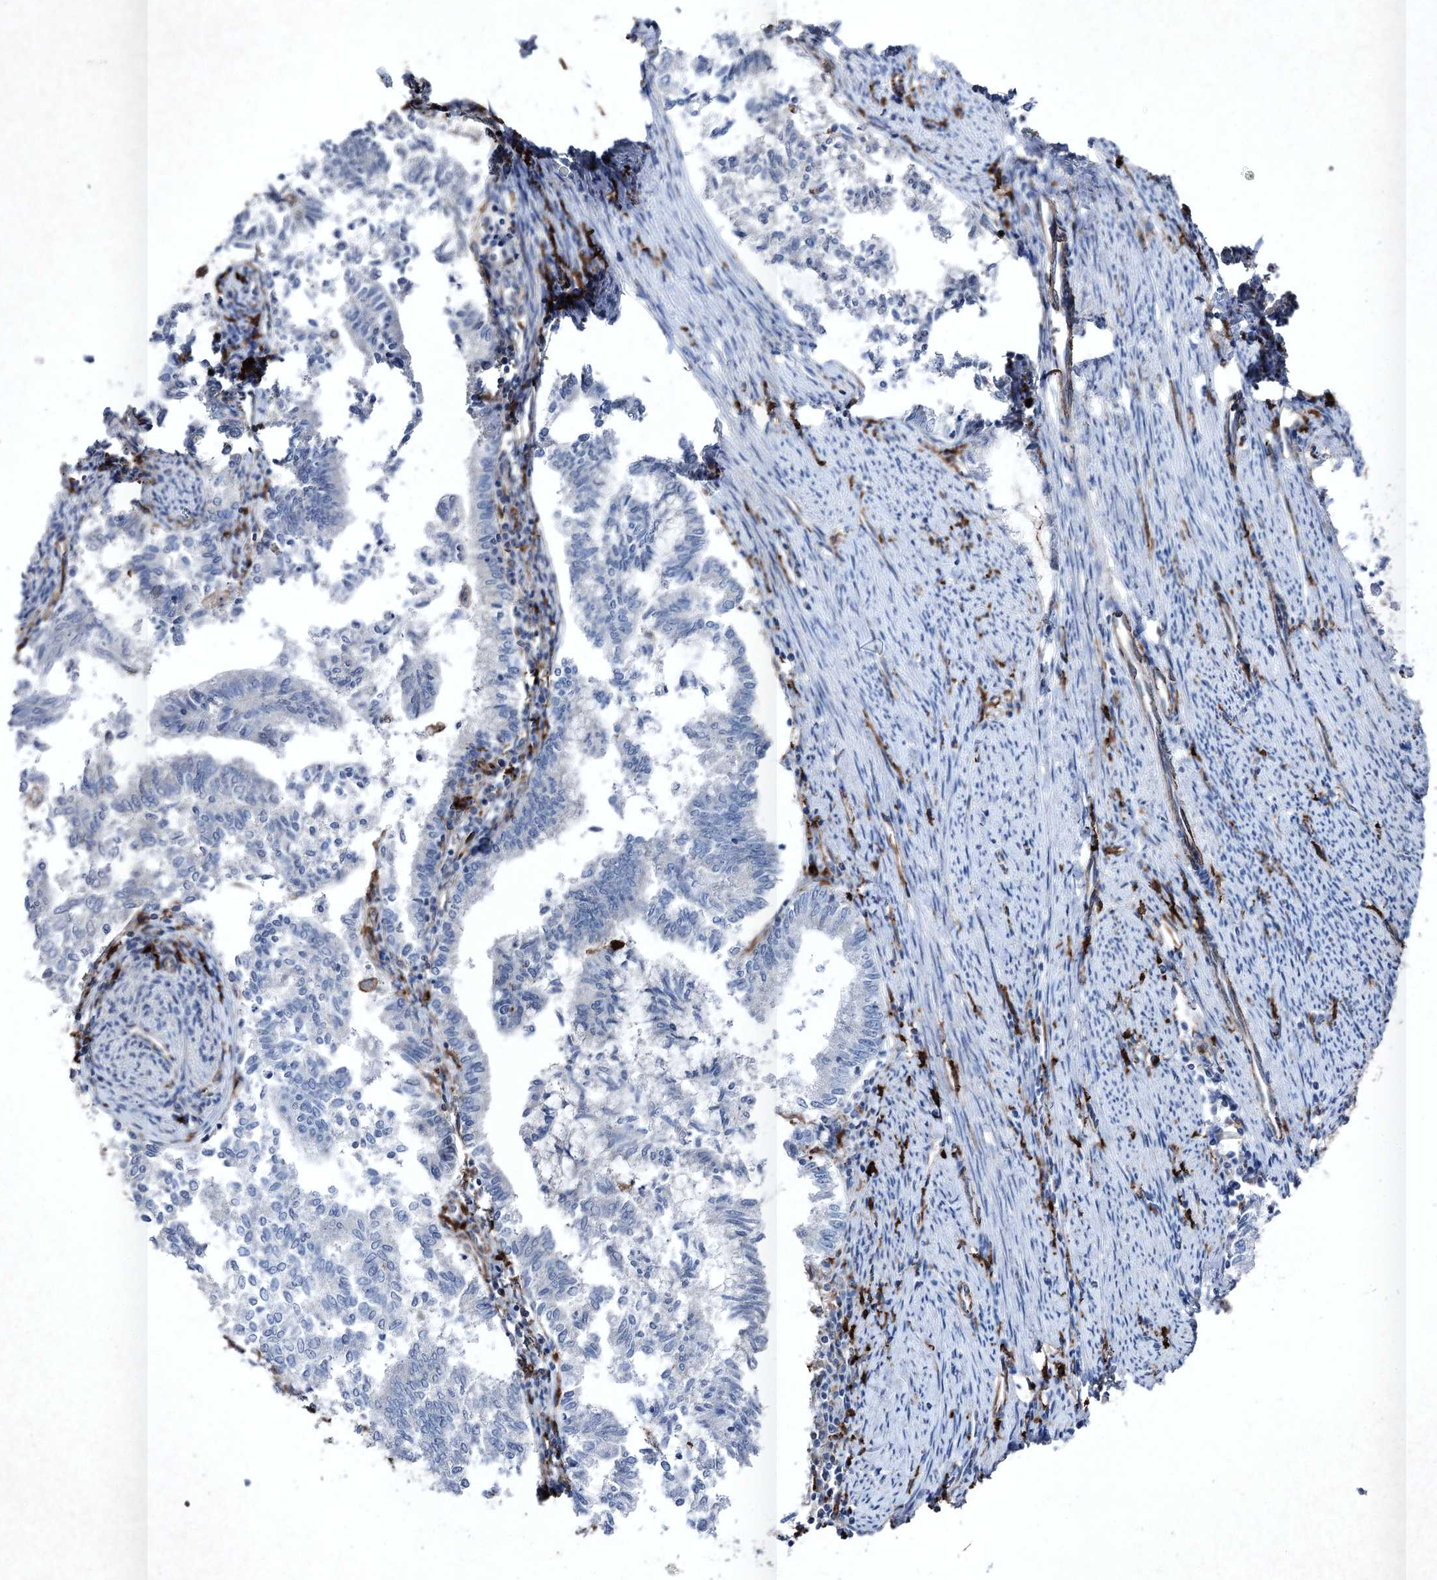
{"staining": {"intensity": "negative", "quantity": "none", "location": "none"}, "tissue": "endometrial cancer", "cell_type": "Tumor cells", "image_type": "cancer", "snomed": [{"axis": "morphology", "description": "Adenocarcinoma, NOS"}, {"axis": "topography", "description": "Endometrium"}], "caption": "Human endometrial adenocarcinoma stained for a protein using immunohistochemistry shows no positivity in tumor cells.", "gene": "CLEC4M", "patient": {"sex": "female", "age": 79}}